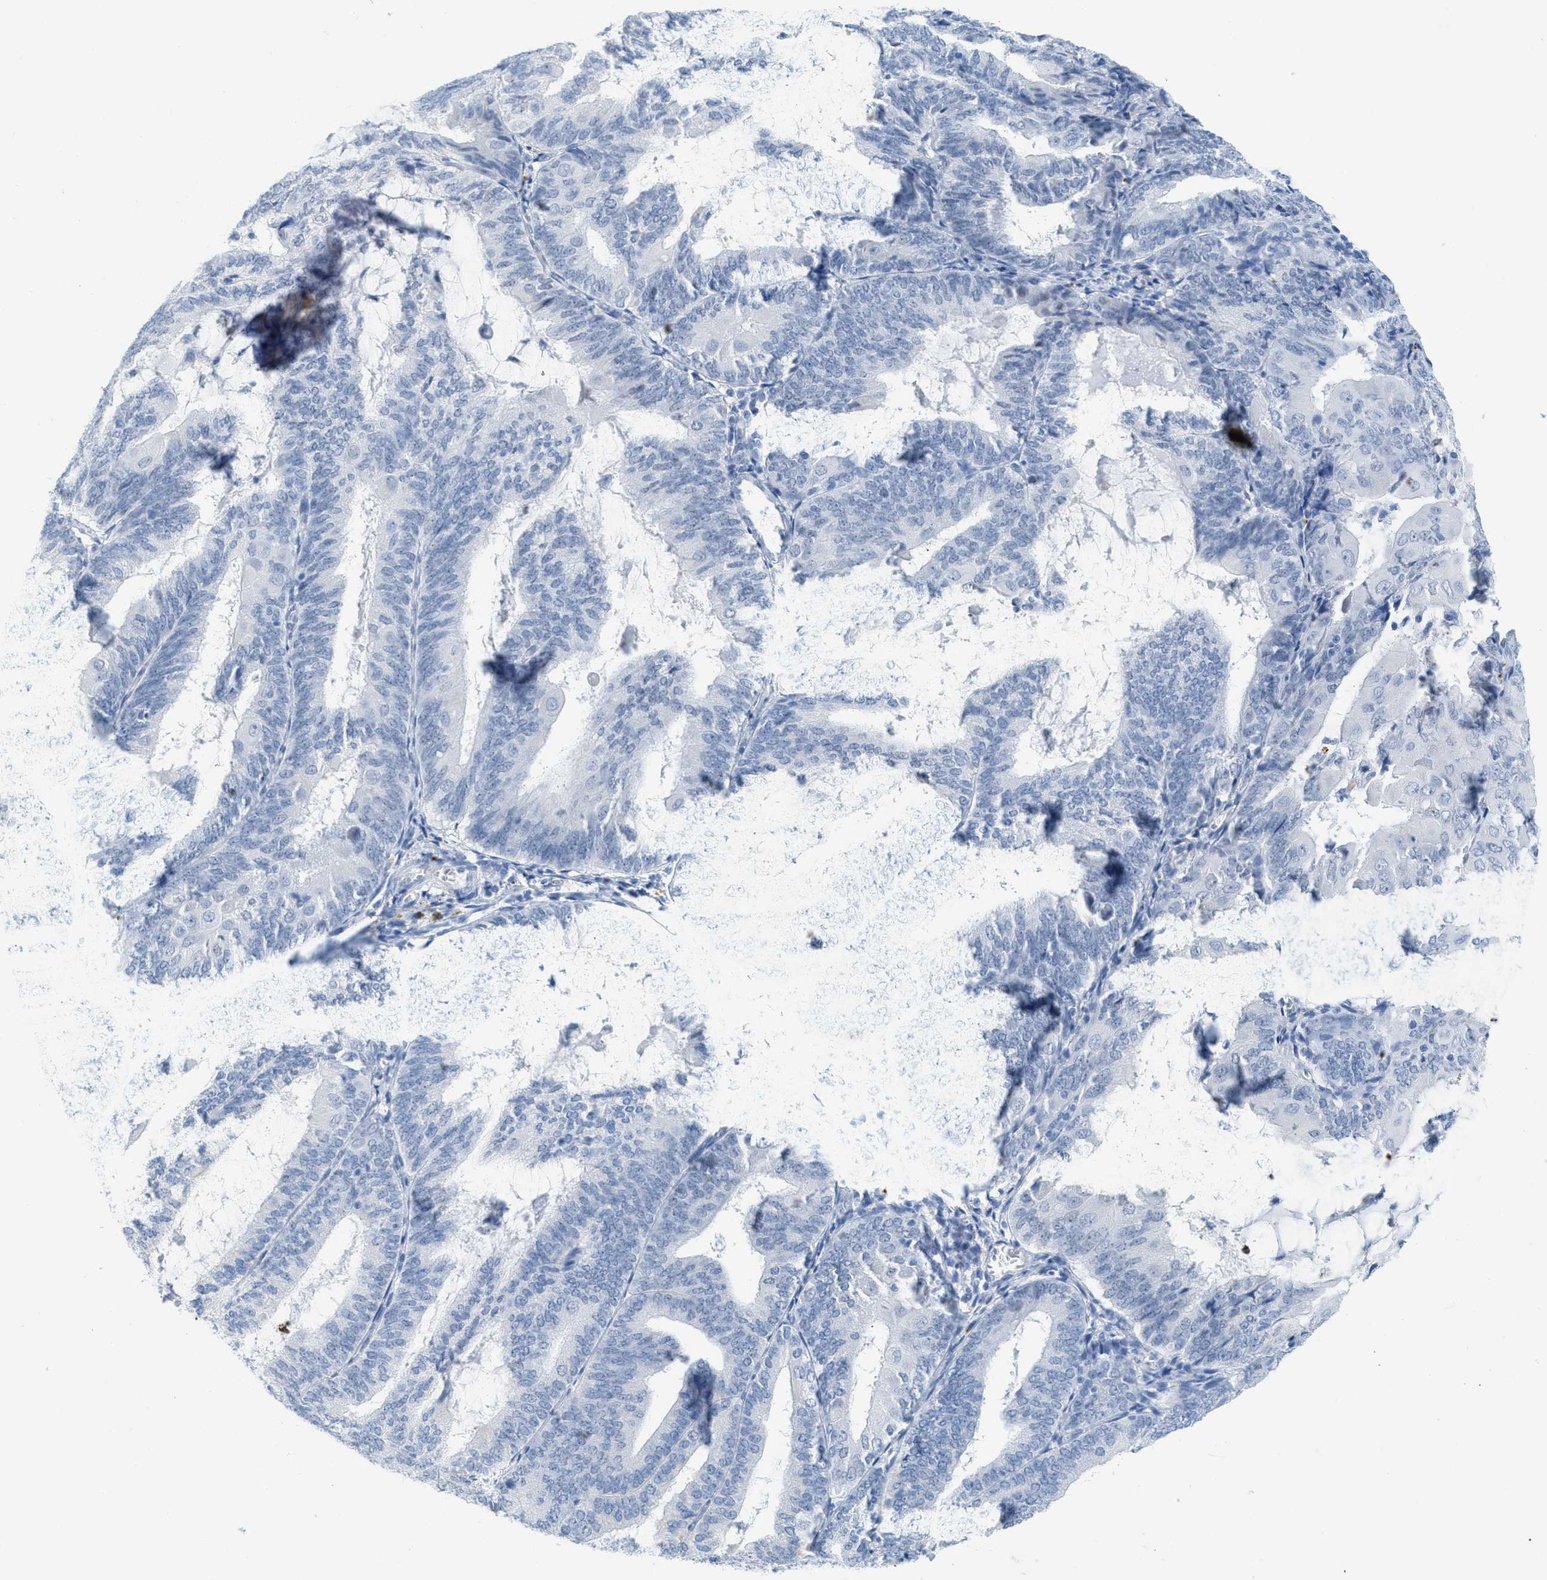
{"staining": {"intensity": "negative", "quantity": "none", "location": "none"}, "tissue": "endometrial cancer", "cell_type": "Tumor cells", "image_type": "cancer", "snomed": [{"axis": "morphology", "description": "Adenocarcinoma, NOS"}, {"axis": "topography", "description": "Endometrium"}], "caption": "Human adenocarcinoma (endometrial) stained for a protein using IHC displays no positivity in tumor cells.", "gene": "WDR4", "patient": {"sex": "female", "age": 81}}